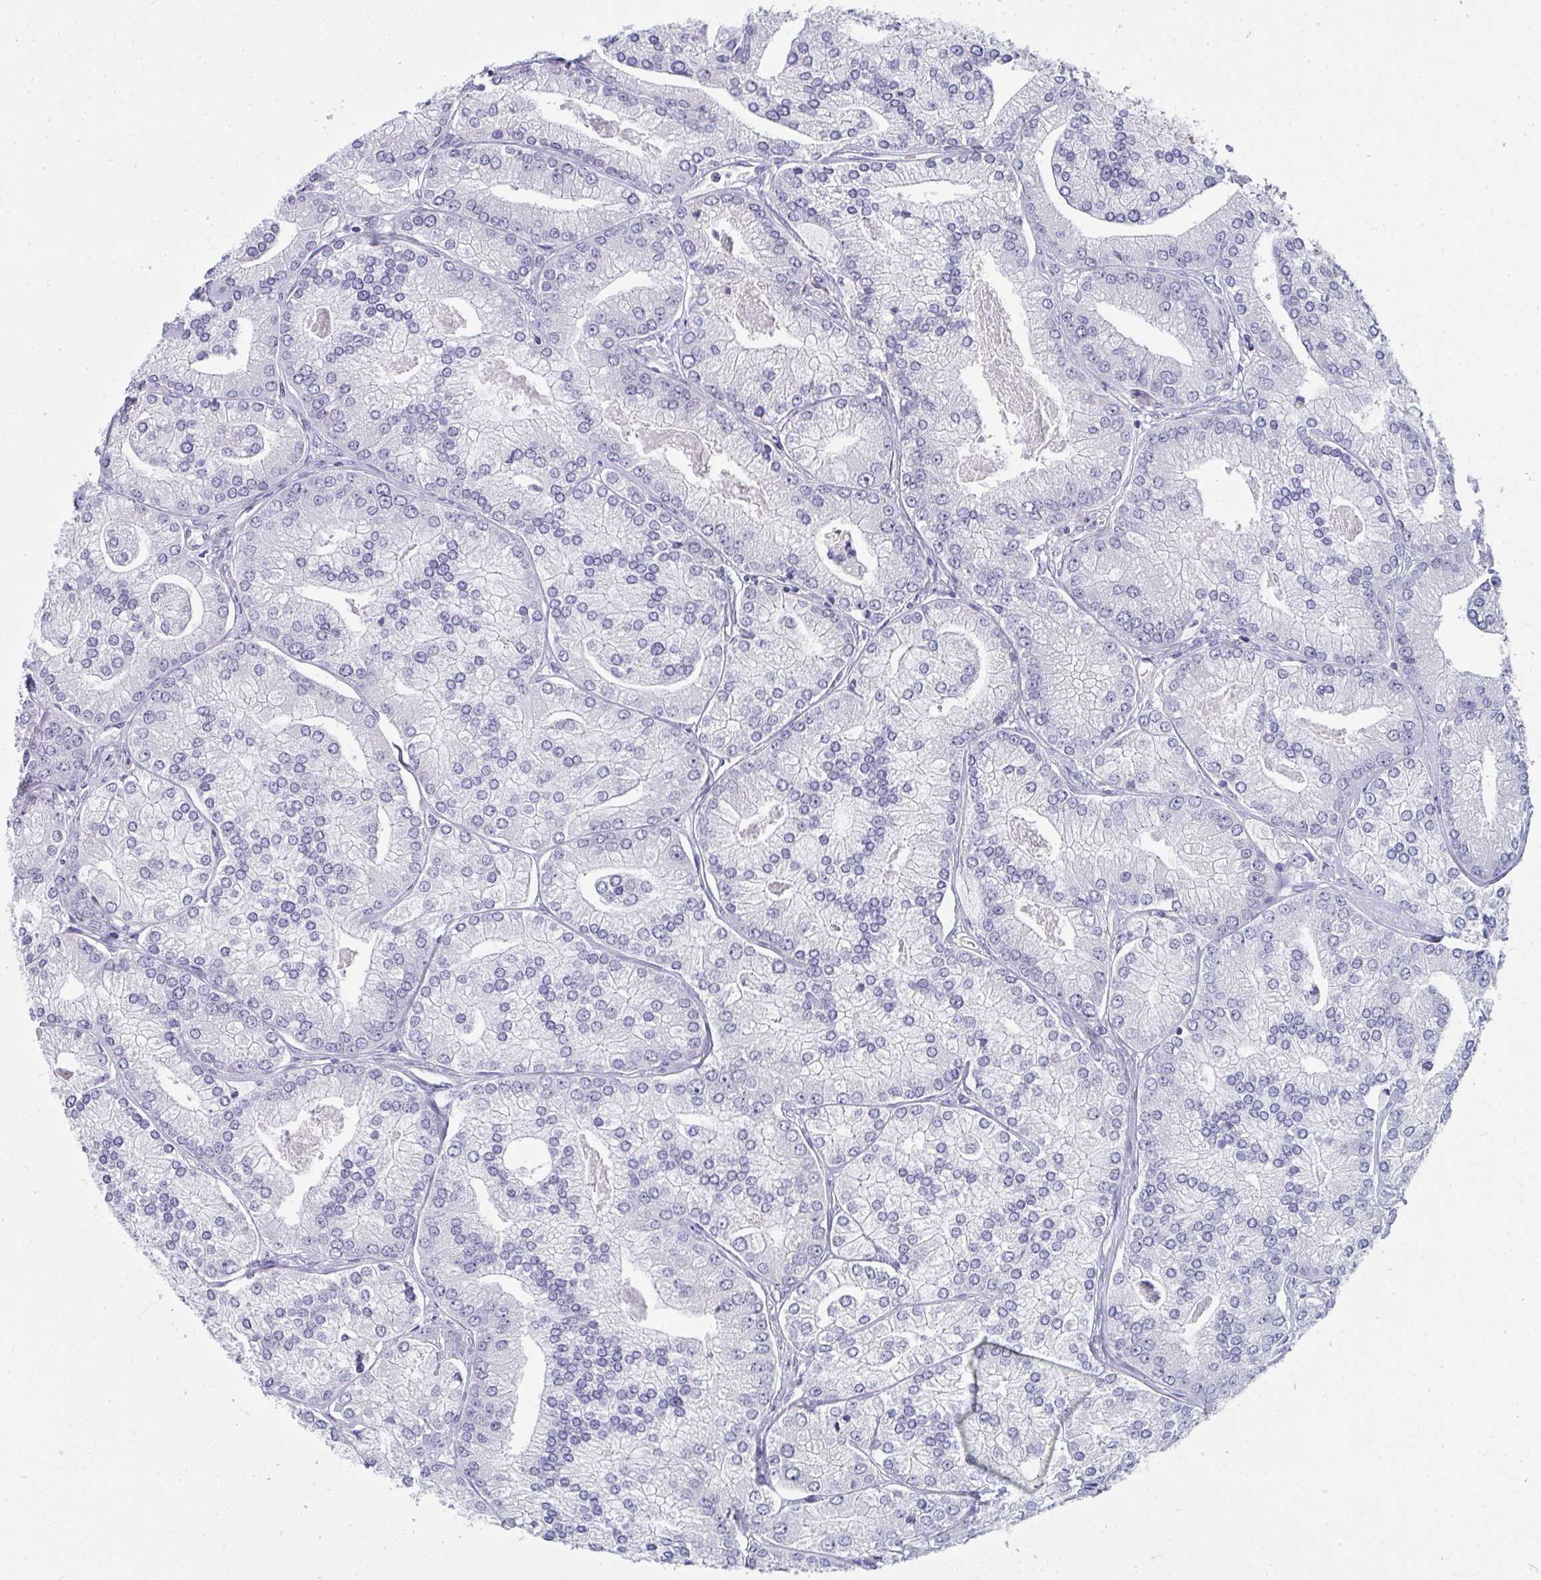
{"staining": {"intensity": "negative", "quantity": "none", "location": "none"}, "tissue": "prostate cancer", "cell_type": "Tumor cells", "image_type": "cancer", "snomed": [{"axis": "morphology", "description": "Adenocarcinoma, High grade"}, {"axis": "topography", "description": "Prostate"}], "caption": "This is a micrograph of immunohistochemistry (IHC) staining of high-grade adenocarcinoma (prostate), which shows no staining in tumor cells.", "gene": "SHROOM1", "patient": {"sex": "male", "age": 61}}